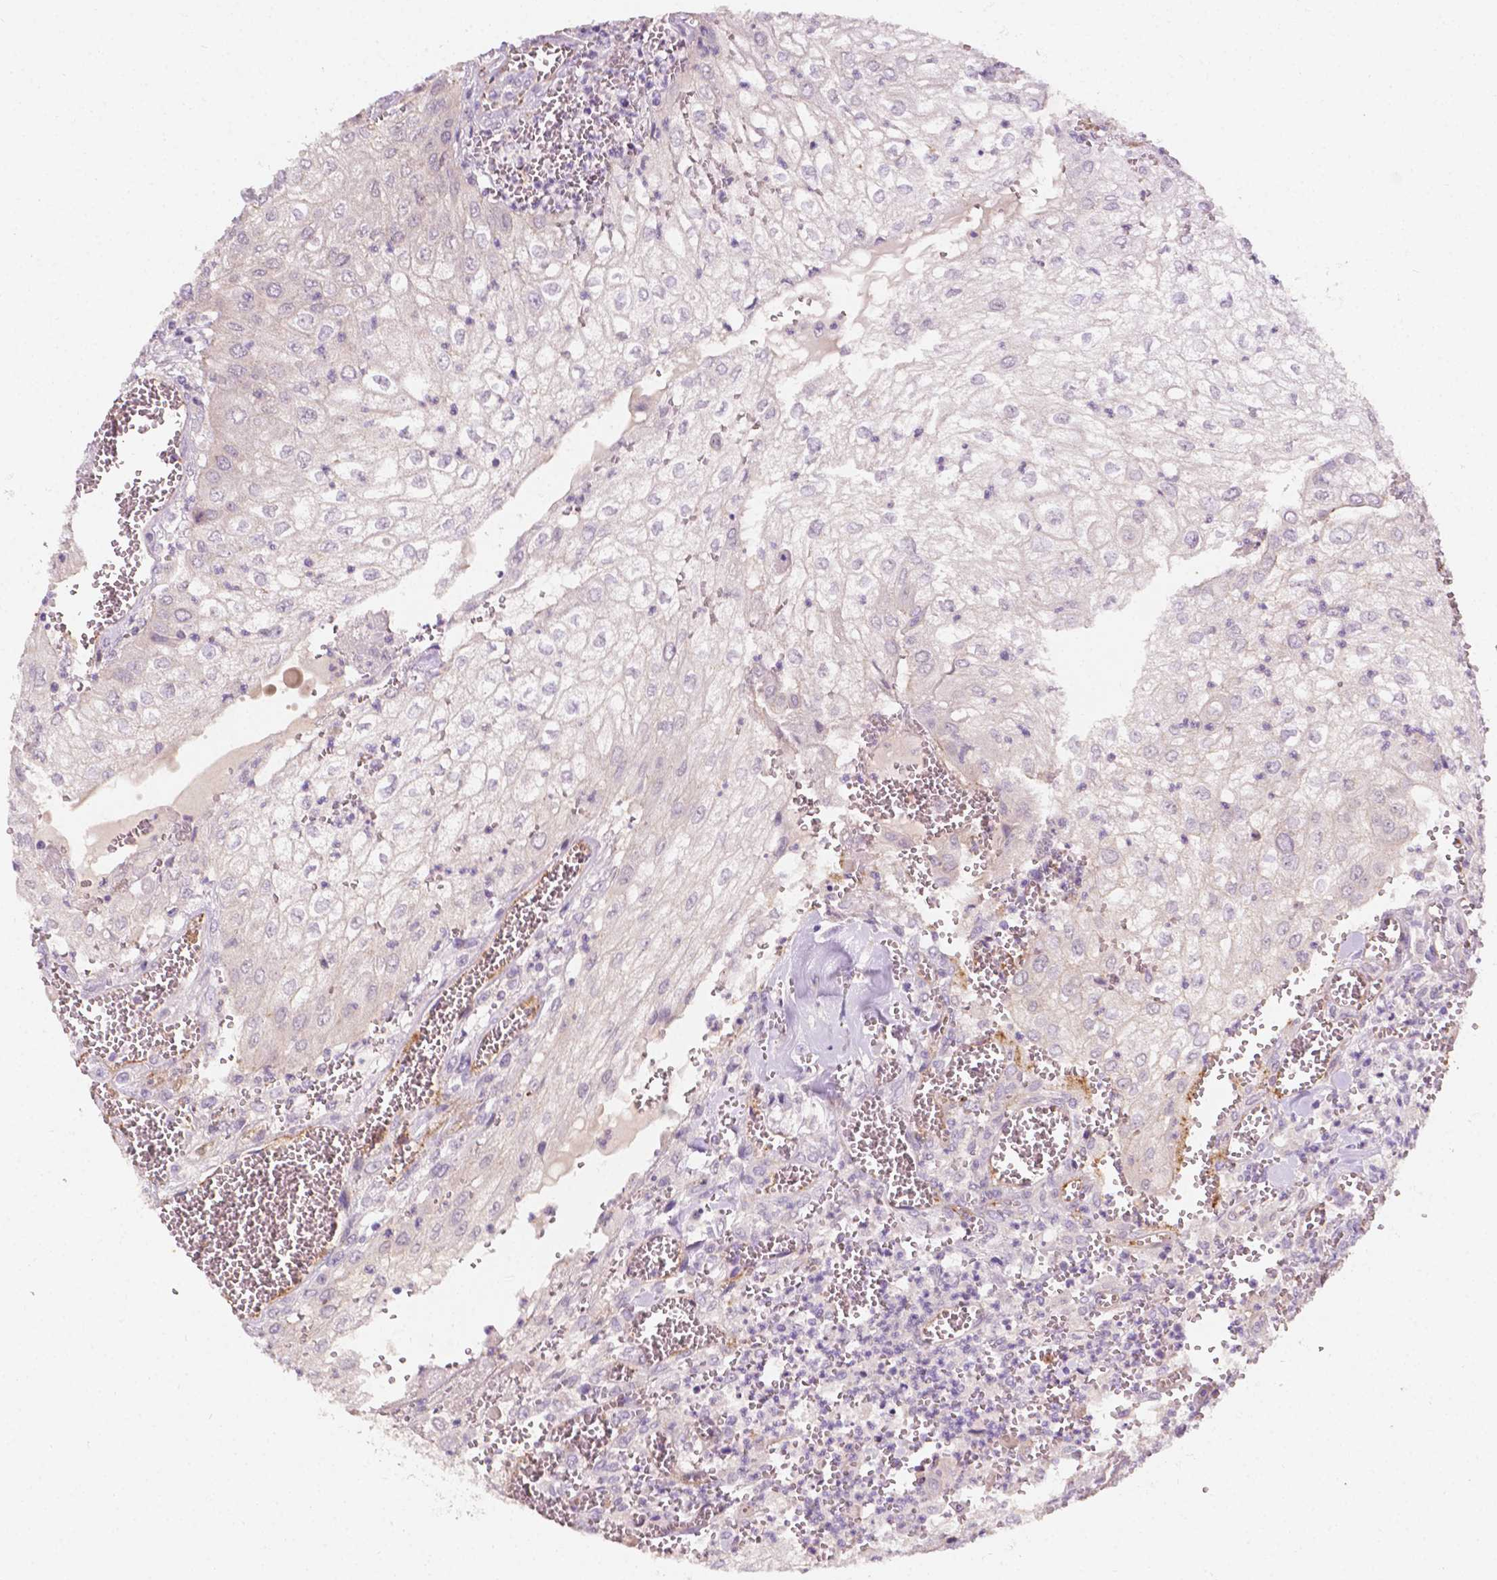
{"staining": {"intensity": "negative", "quantity": "none", "location": "none"}, "tissue": "urothelial cancer", "cell_type": "Tumor cells", "image_type": "cancer", "snomed": [{"axis": "morphology", "description": "Urothelial carcinoma, High grade"}, {"axis": "topography", "description": "Urinary bladder"}], "caption": "Tumor cells show no significant protein expression in urothelial cancer. (Stains: DAB (3,3'-diaminobenzidine) immunohistochemistry with hematoxylin counter stain, Microscopy: brightfield microscopy at high magnification).", "gene": "SLC22A4", "patient": {"sex": "male", "age": 62}}